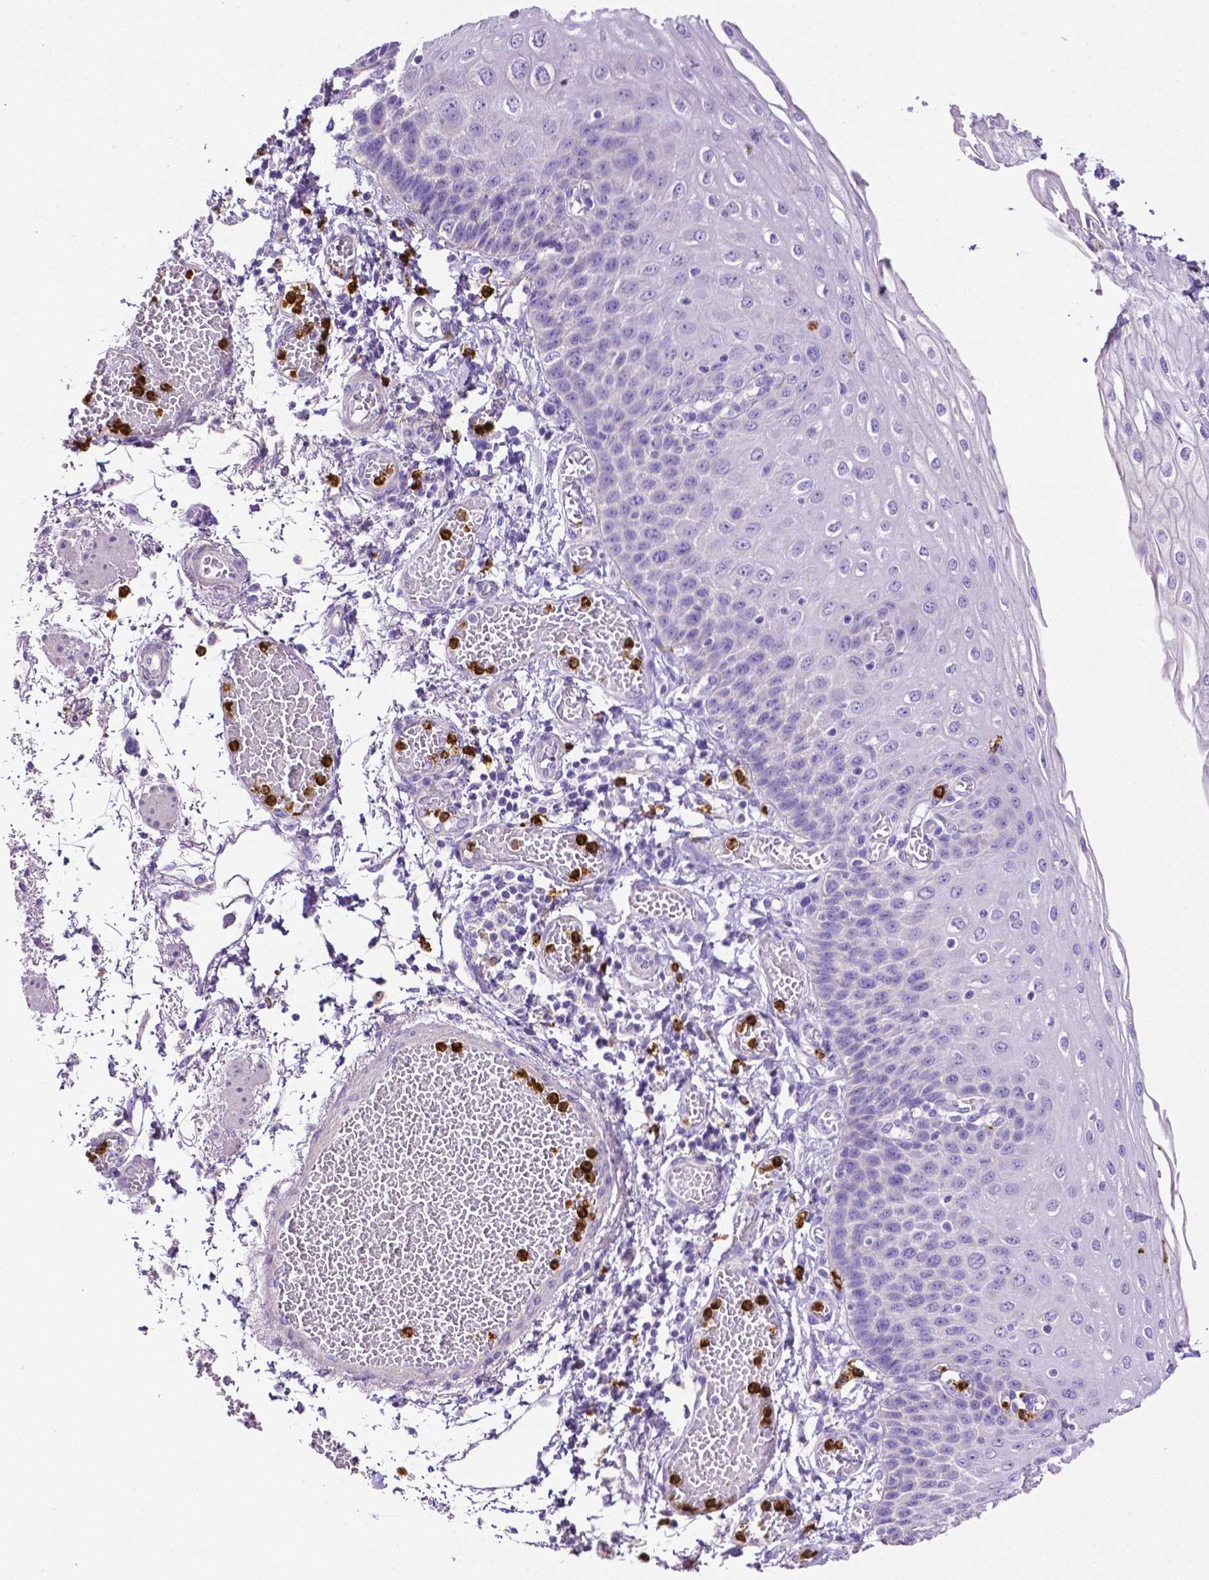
{"staining": {"intensity": "negative", "quantity": "none", "location": "none"}, "tissue": "esophagus", "cell_type": "Squamous epithelial cells", "image_type": "normal", "snomed": [{"axis": "morphology", "description": "Normal tissue, NOS"}, {"axis": "morphology", "description": "Adenocarcinoma, NOS"}, {"axis": "topography", "description": "Esophagus"}], "caption": "Immunohistochemistry (IHC) of benign esophagus exhibits no expression in squamous epithelial cells.", "gene": "MMP9", "patient": {"sex": "male", "age": 81}}